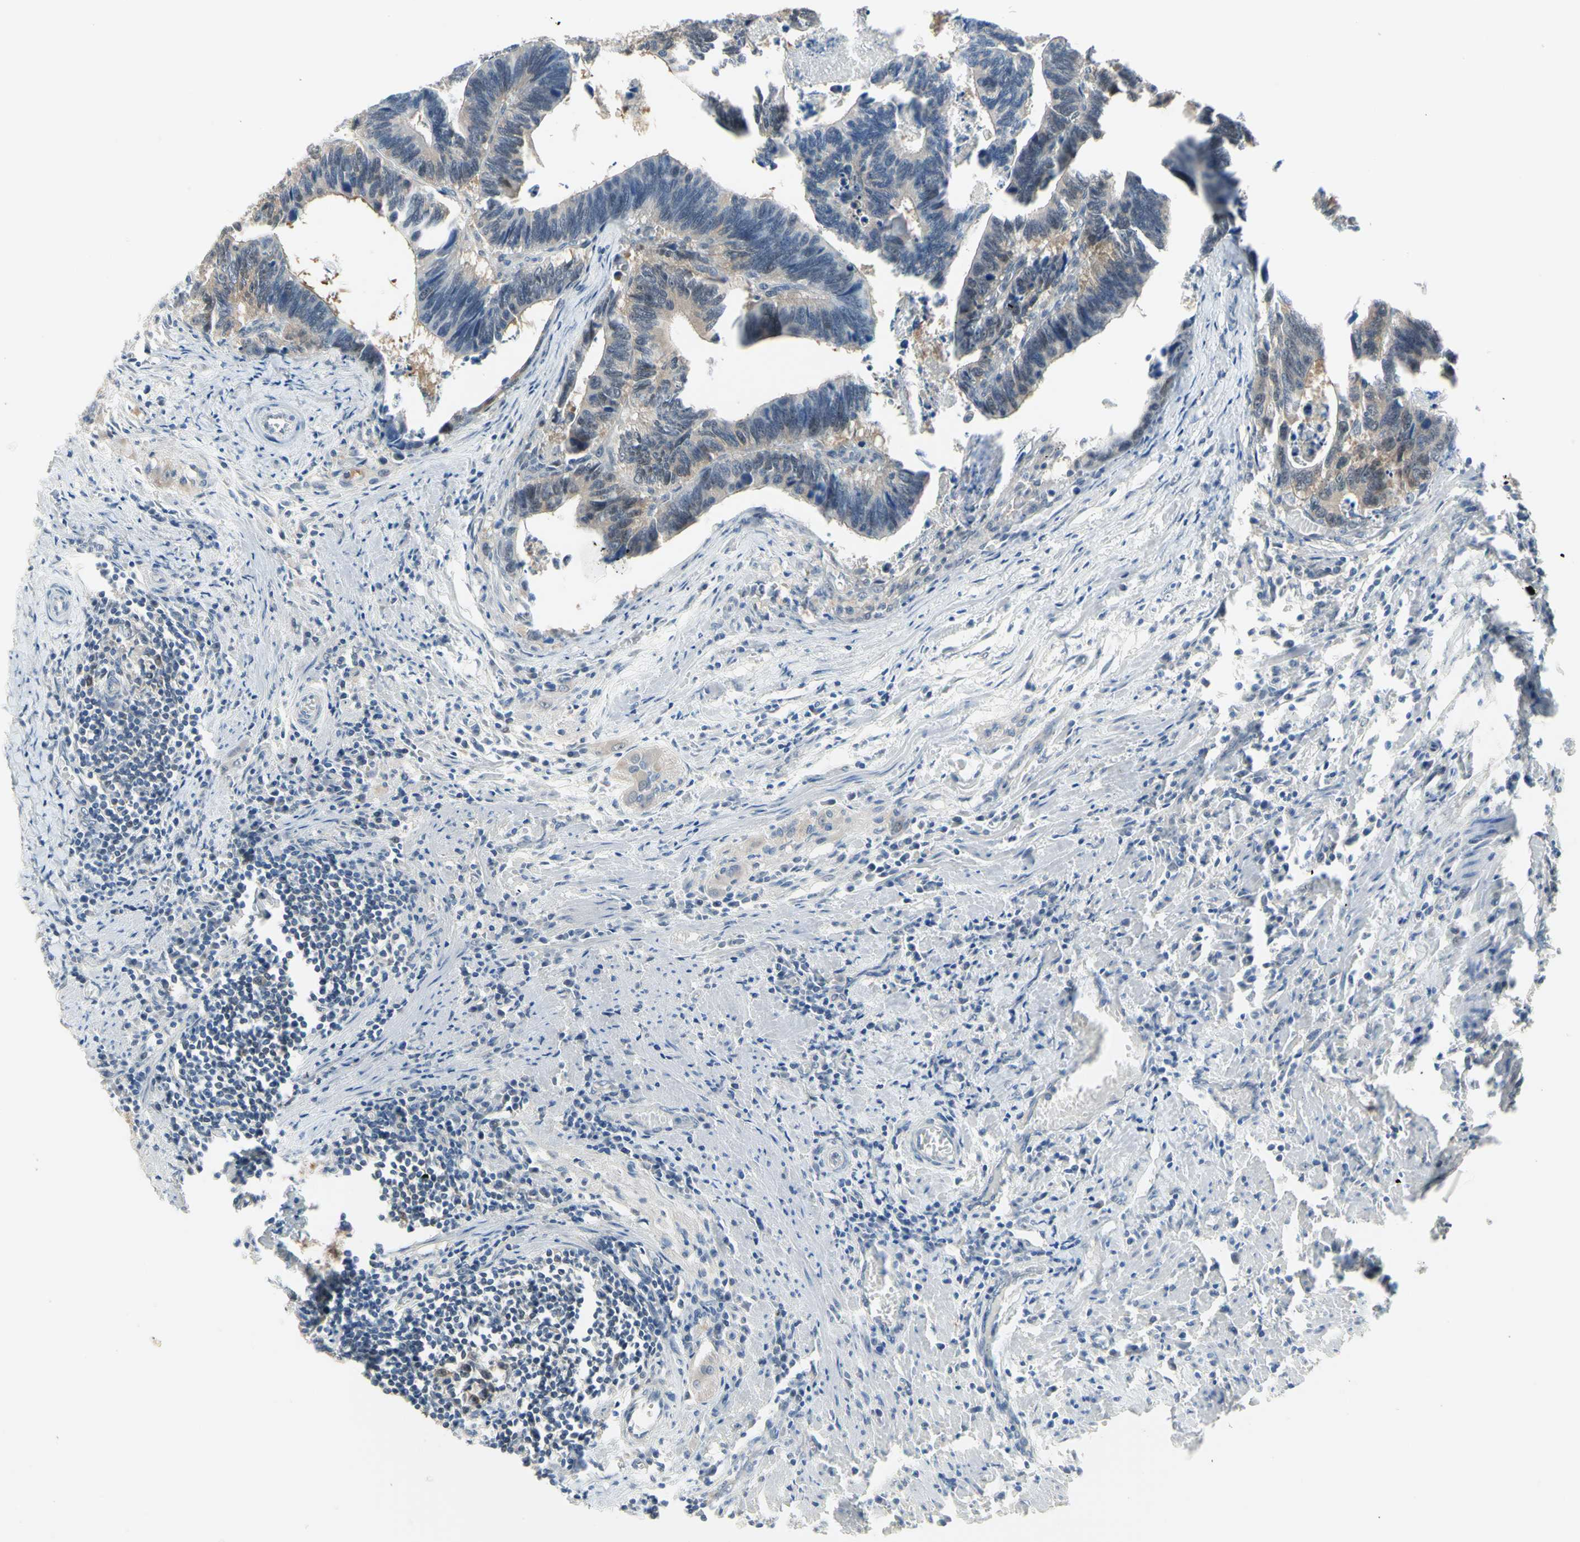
{"staining": {"intensity": "weak", "quantity": "<25%", "location": "cytoplasmic/membranous"}, "tissue": "colorectal cancer", "cell_type": "Tumor cells", "image_type": "cancer", "snomed": [{"axis": "morphology", "description": "Adenocarcinoma, NOS"}, {"axis": "topography", "description": "Colon"}], "caption": "Immunohistochemical staining of human colorectal cancer reveals no significant expression in tumor cells. The staining was performed using DAB (3,3'-diaminobenzidine) to visualize the protein expression in brown, while the nuclei were stained in blue with hematoxylin (Magnification: 20x).", "gene": "HSPA4", "patient": {"sex": "male", "age": 72}}